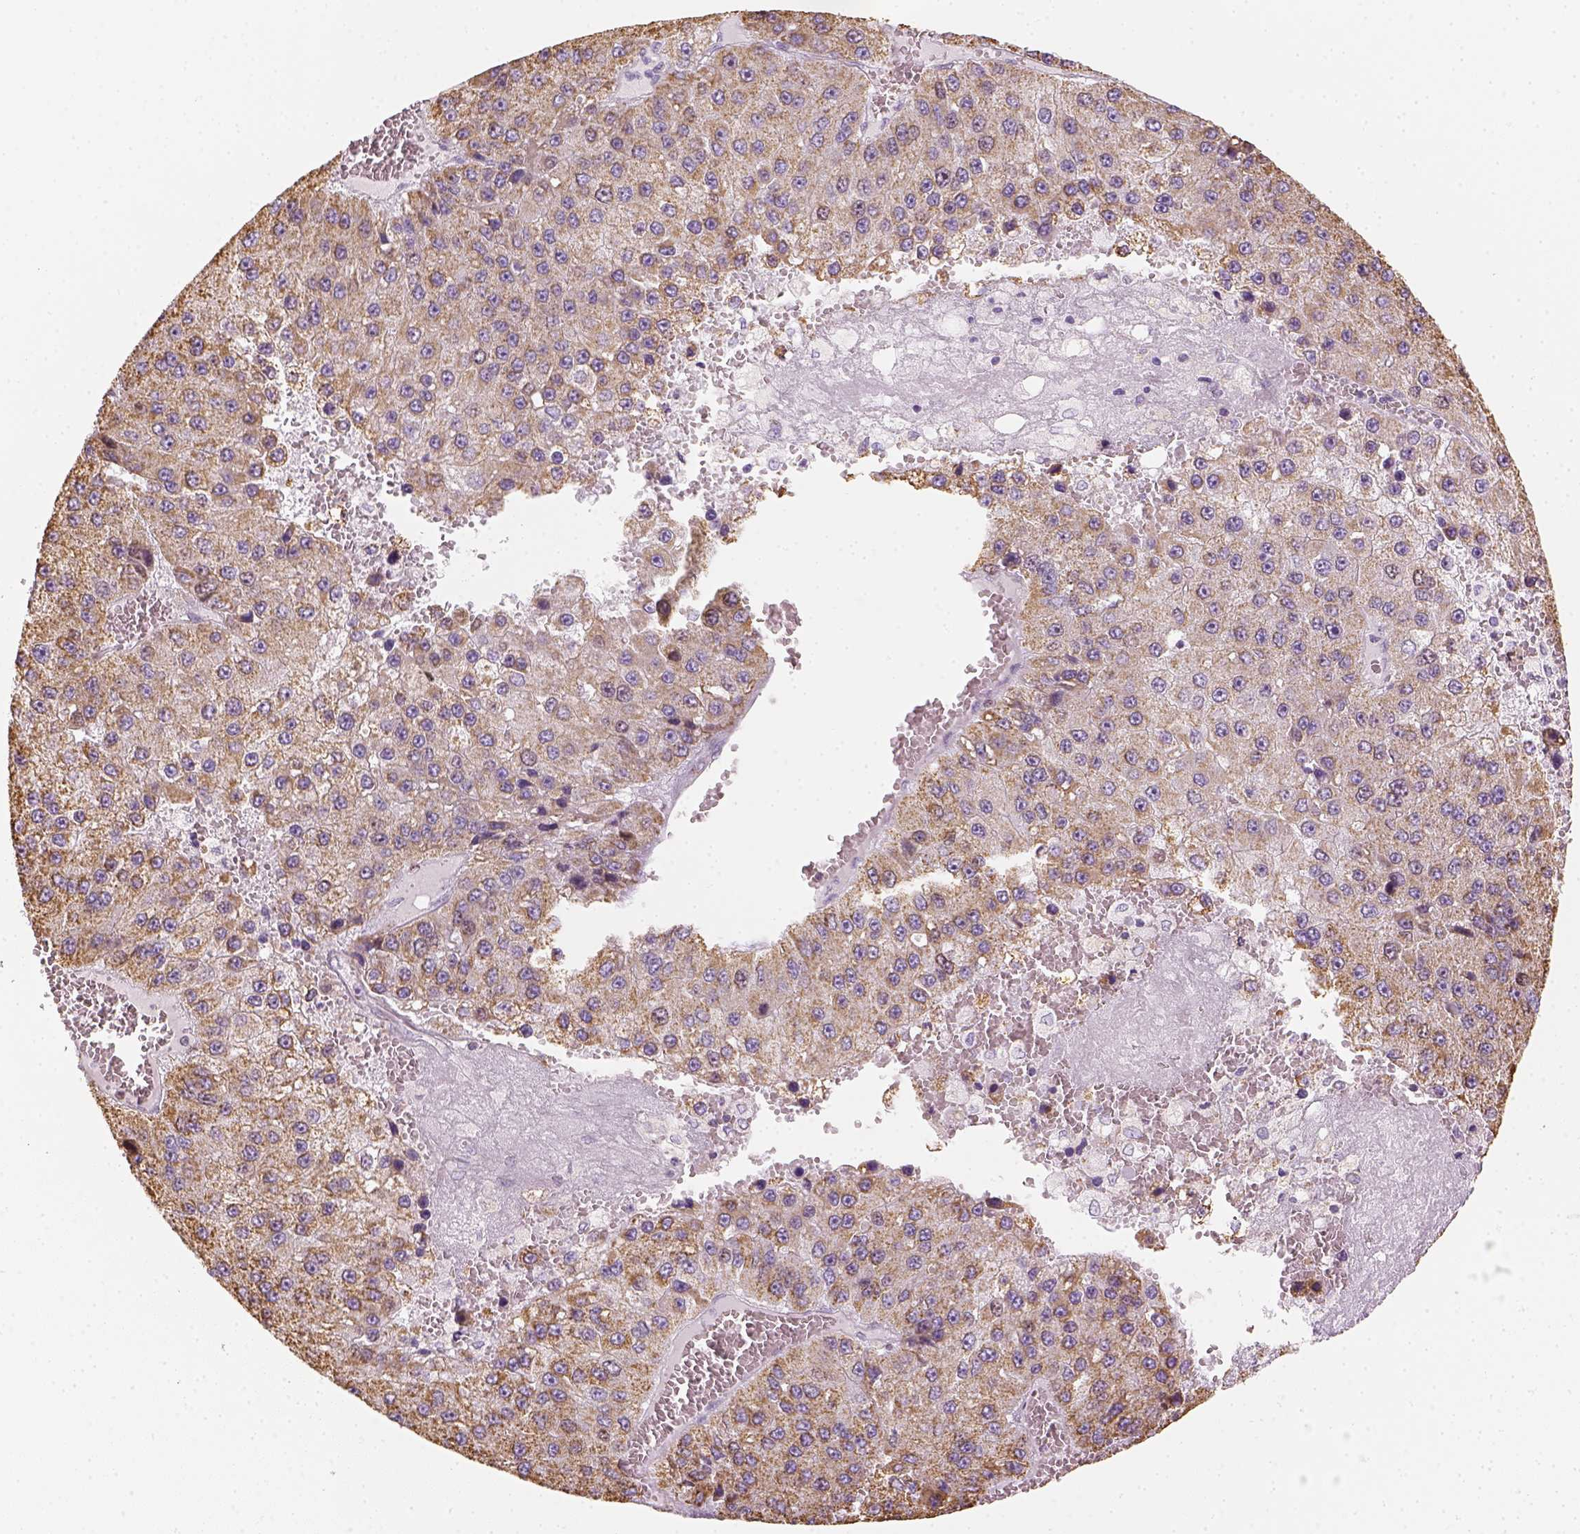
{"staining": {"intensity": "moderate", "quantity": ">75%", "location": "cytoplasmic/membranous"}, "tissue": "liver cancer", "cell_type": "Tumor cells", "image_type": "cancer", "snomed": [{"axis": "morphology", "description": "Carcinoma, Hepatocellular, NOS"}, {"axis": "topography", "description": "Liver"}], "caption": "Immunohistochemical staining of liver hepatocellular carcinoma exhibits medium levels of moderate cytoplasmic/membranous positivity in about >75% of tumor cells. The staining was performed using DAB (3,3'-diaminobenzidine) to visualize the protein expression in brown, while the nuclei were stained in blue with hematoxylin (Magnification: 20x).", "gene": "LCA5", "patient": {"sex": "female", "age": 73}}